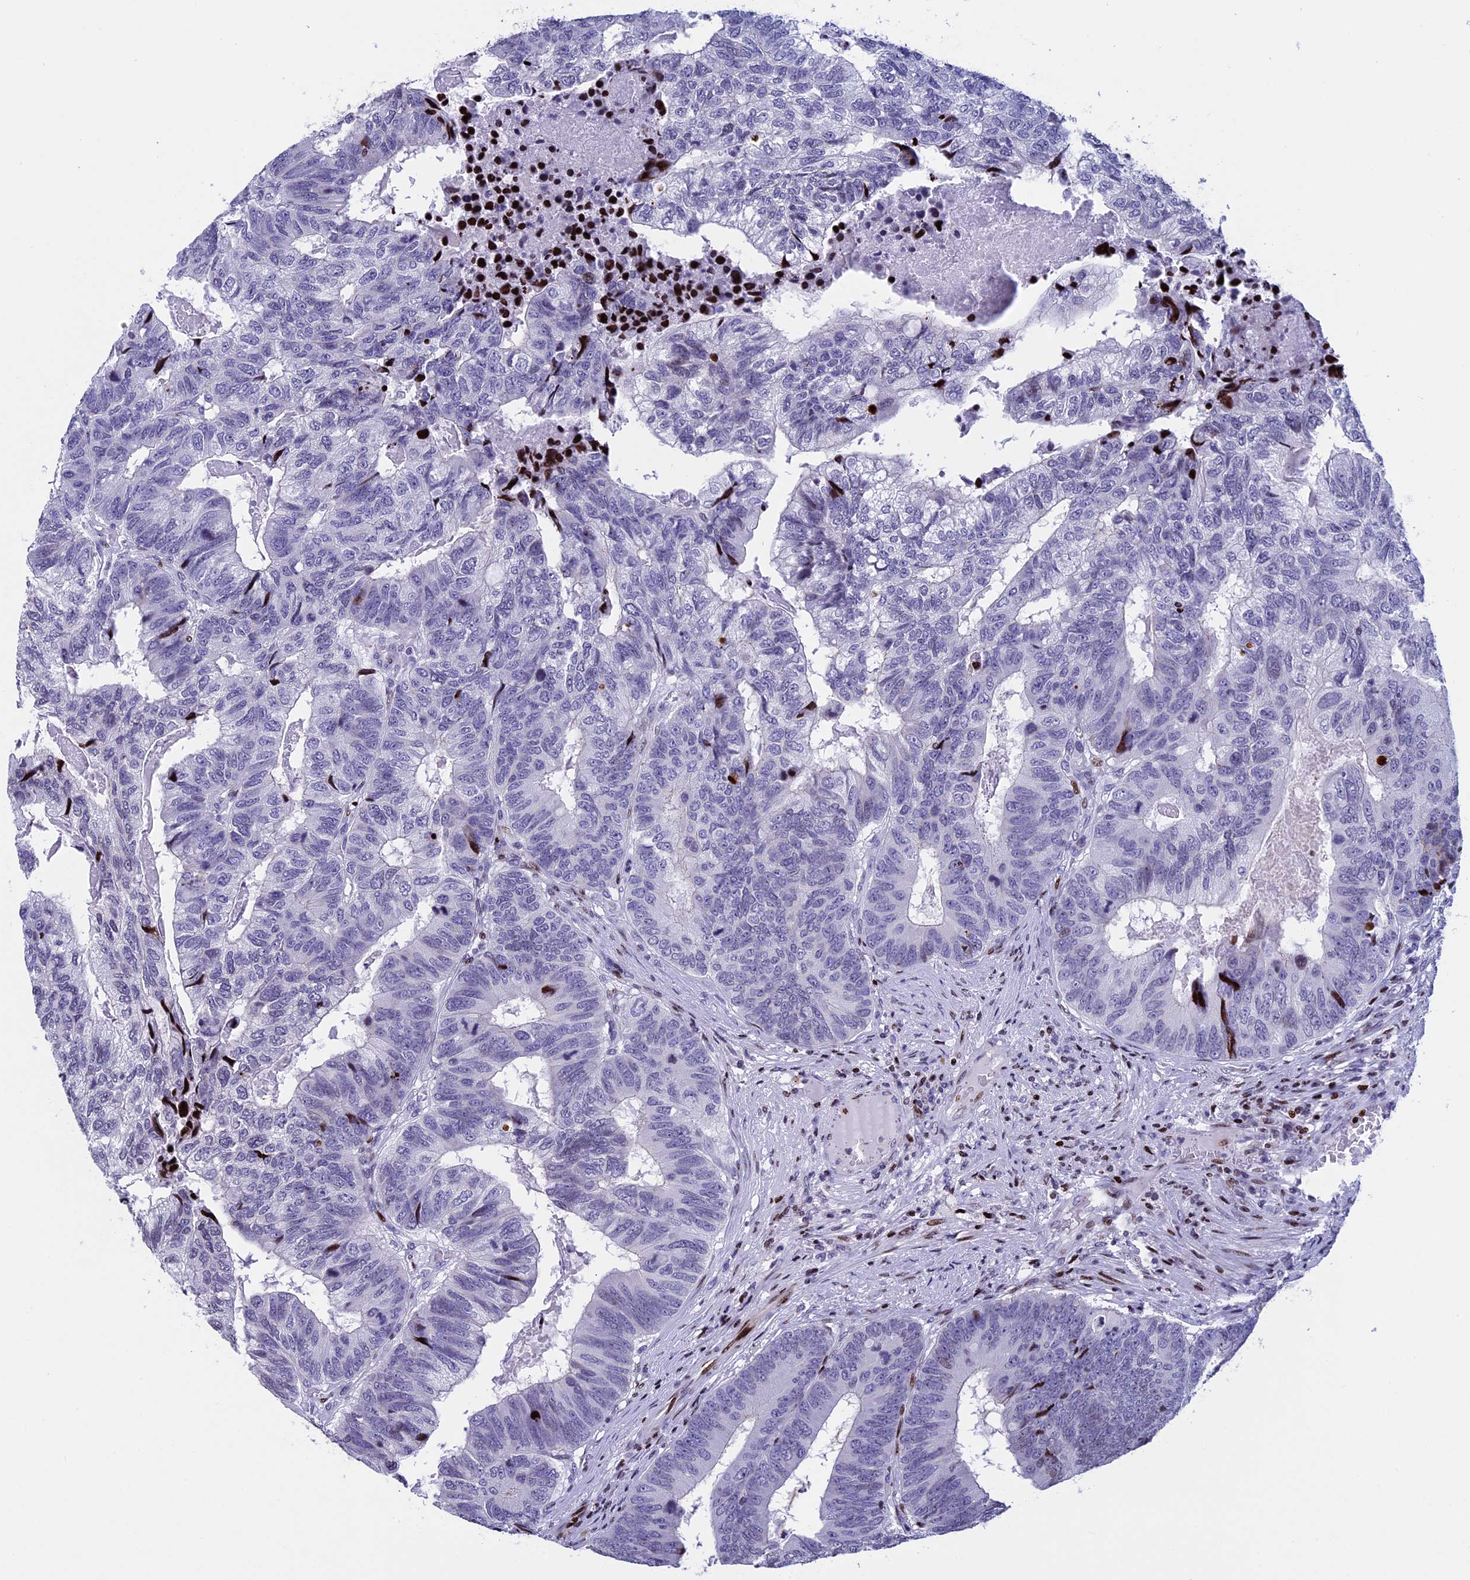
{"staining": {"intensity": "strong", "quantity": "<25%", "location": "nuclear"}, "tissue": "colorectal cancer", "cell_type": "Tumor cells", "image_type": "cancer", "snomed": [{"axis": "morphology", "description": "Adenocarcinoma, NOS"}, {"axis": "topography", "description": "Colon"}], "caption": "This photomicrograph shows colorectal cancer (adenocarcinoma) stained with immunohistochemistry to label a protein in brown. The nuclear of tumor cells show strong positivity for the protein. Nuclei are counter-stained blue.", "gene": "BTBD3", "patient": {"sex": "female", "age": 67}}